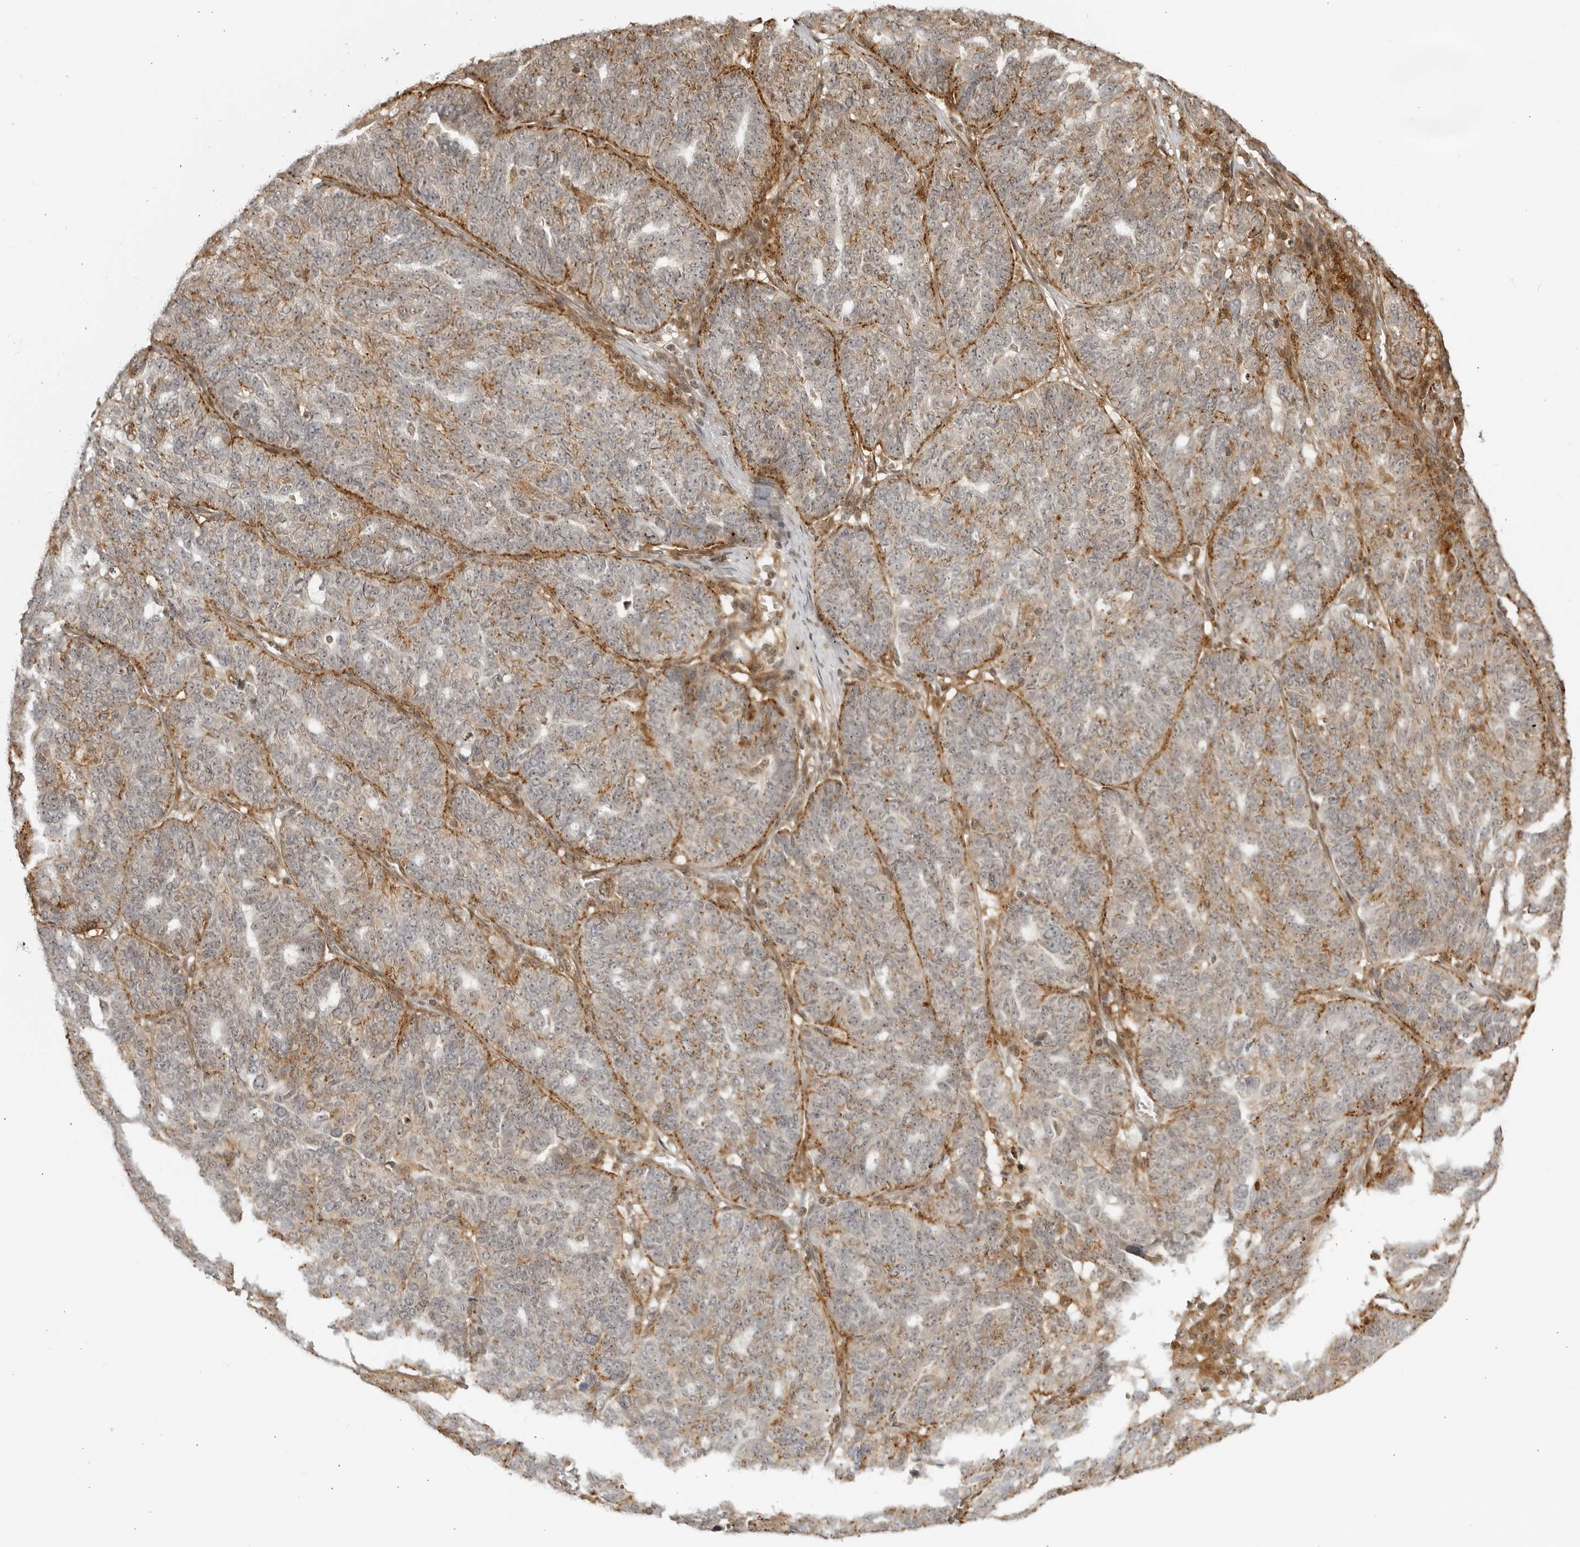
{"staining": {"intensity": "moderate", "quantity": "<25%", "location": "cytoplasmic/membranous"}, "tissue": "ovarian cancer", "cell_type": "Tumor cells", "image_type": "cancer", "snomed": [{"axis": "morphology", "description": "Cystadenocarcinoma, serous, NOS"}, {"axis": "topography", "description": "Ovary"}], "caption": "IHC (DAB (3,3'-diaminobenzidine)) staining of human ovarian serous cystadenocarcinoma exhibits moderate cytoplasmic/membranous protein staining in approximately <25% of tumor cells. The protein of interest is shown in brown color, while the nuclei are stained blue.", "gene": "TCF21", "patient": {"sex": "female", "age": 59}}